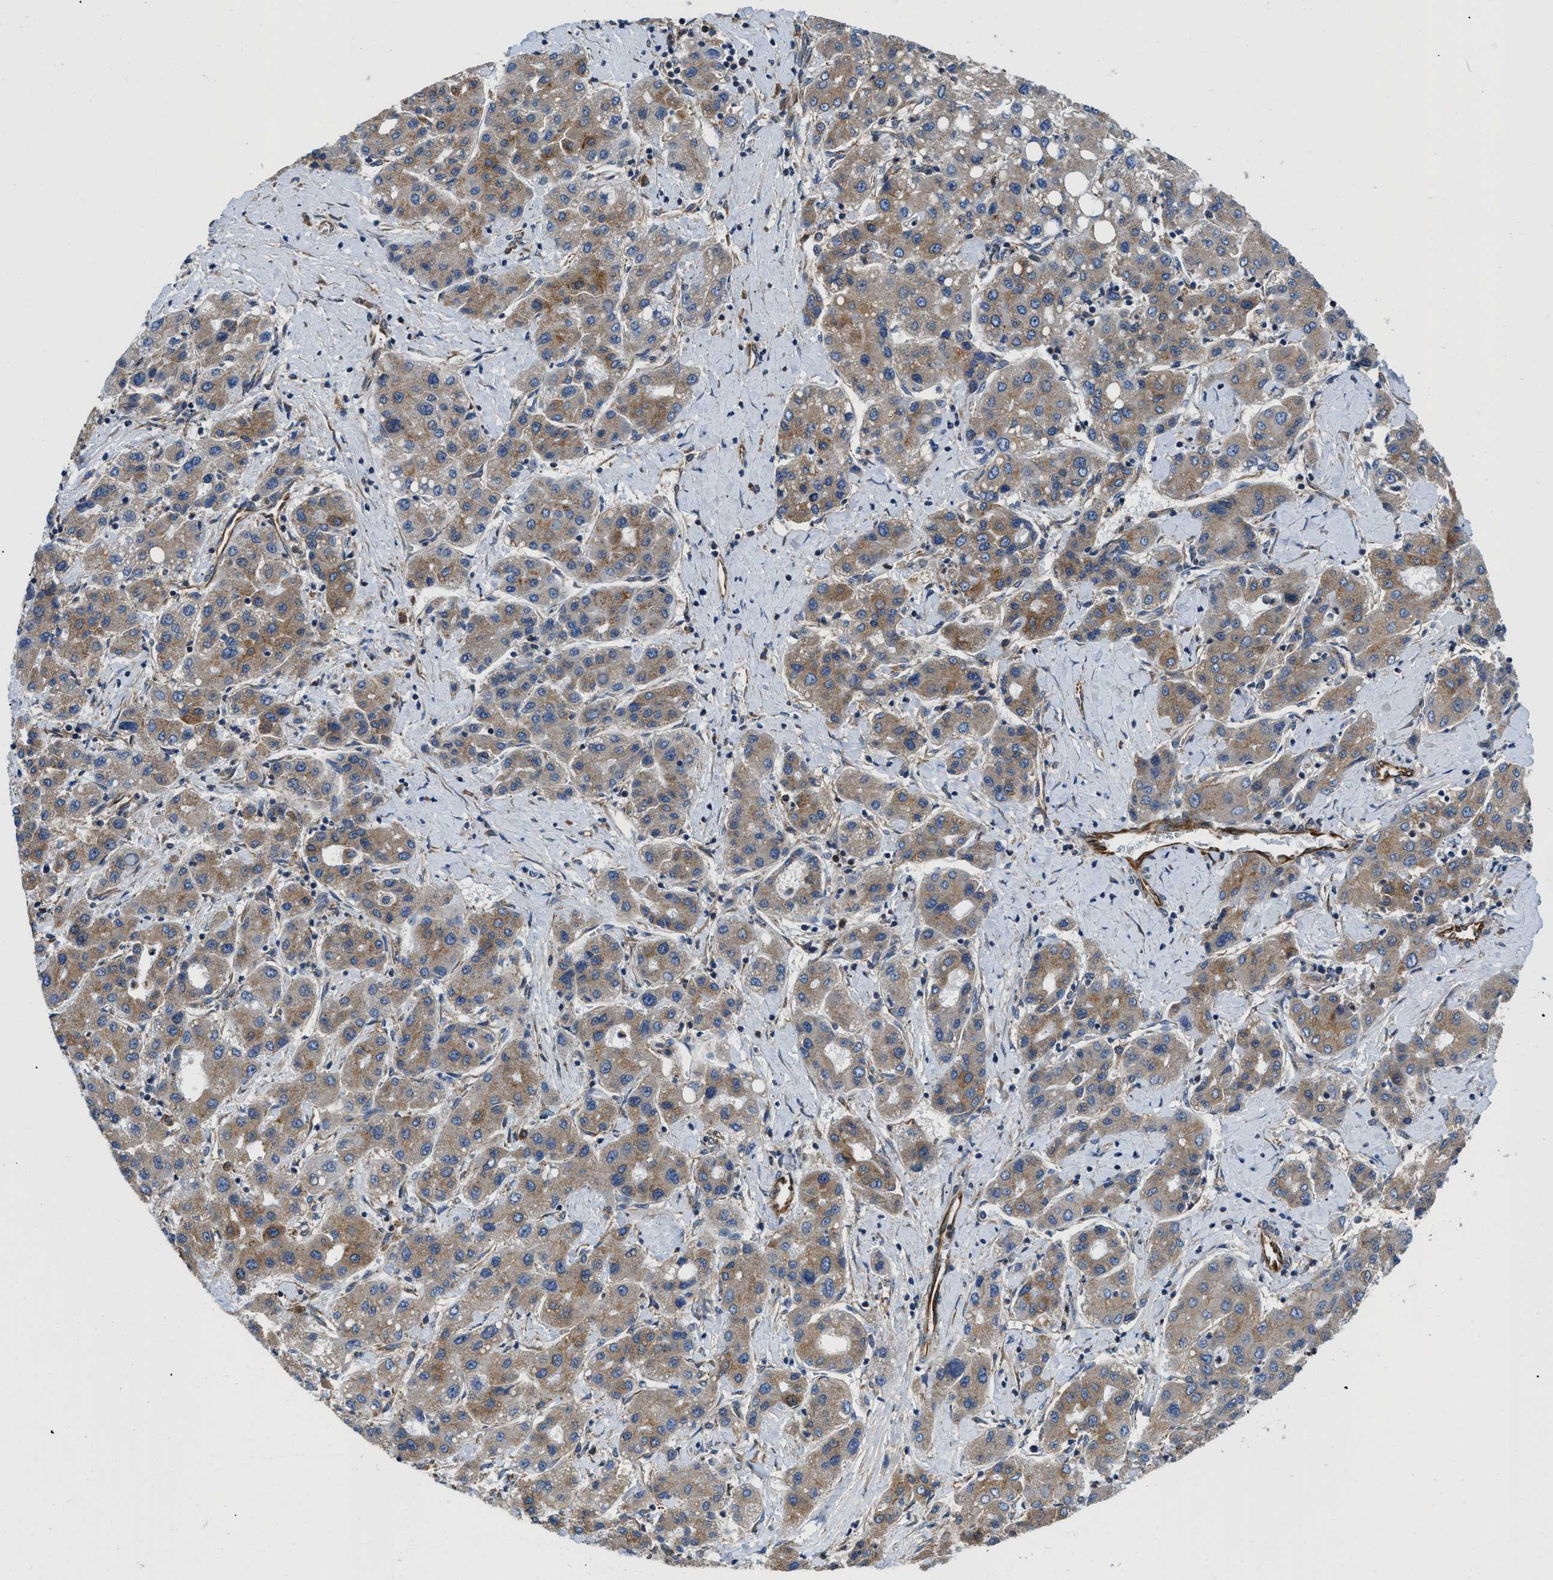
{"staining": {"intensity": "moderate", "quantity": ">75%", "location": "cytoplasmic/membranous"}, "tissue": "liver cancer", "cell_type": "Tumor cells", "image_type": "cancer", "snomed": [{"axis": "morphology", "description": "Carcinoma, Hepatocellular, NOS"}, {"axis": "topography", "description": "Liver"}], "caption": "A brown stain labels moderate cytoplasmic/membranous positivity of a protein in human liver hepatocellular carcinoma tumor cells. The staining is performed using DAB brown chromogen to label protein expression. The nuclei are counter-stained blue using hematoxylin.", "gene": "HSD17B12", "patient": {"sex": "male", "age": 65}}